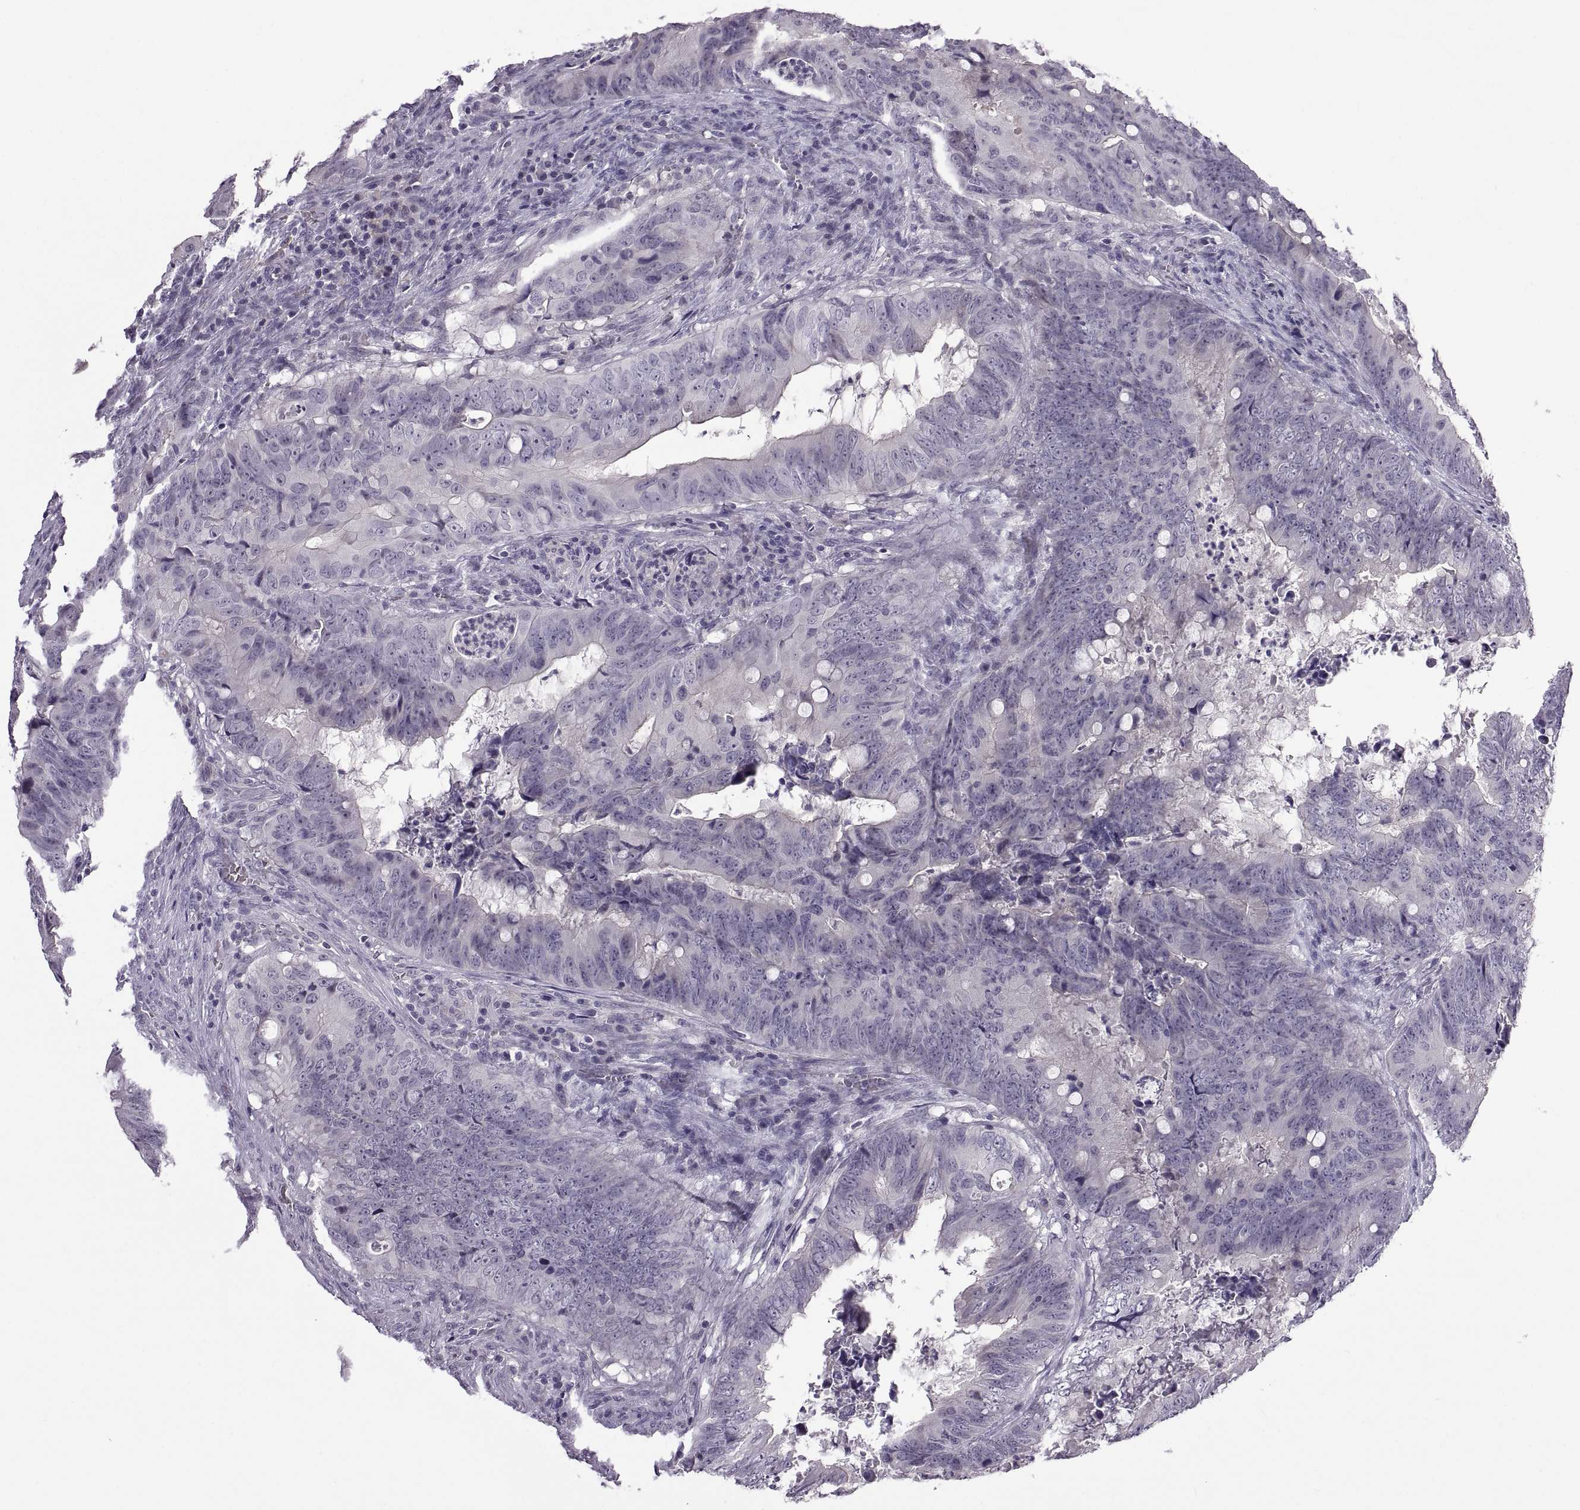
{"staining": {"intensity": "negative", "quantity": "none", "location": "none"}, "tissue": "colorectal cancer", "cell_type": "Tumor cells", "image_type": "cancer", "snomed": [{"axis": "morphology", "description": "Adenocarcinoma, NOS"}, {"axis": "topography", "description": "Colon"}], "caption": "Immunohistochemical staining of colorectal cancer (adenocarcinoma) demonstrates no significant staining in tumor cells. Brightfield microscopy of IHC stained with DAB (brown) and hematoxylin (blue), captured at high magnification.", "gene": "MEIOC", "patient": {"sex": "female", "age": 82}}